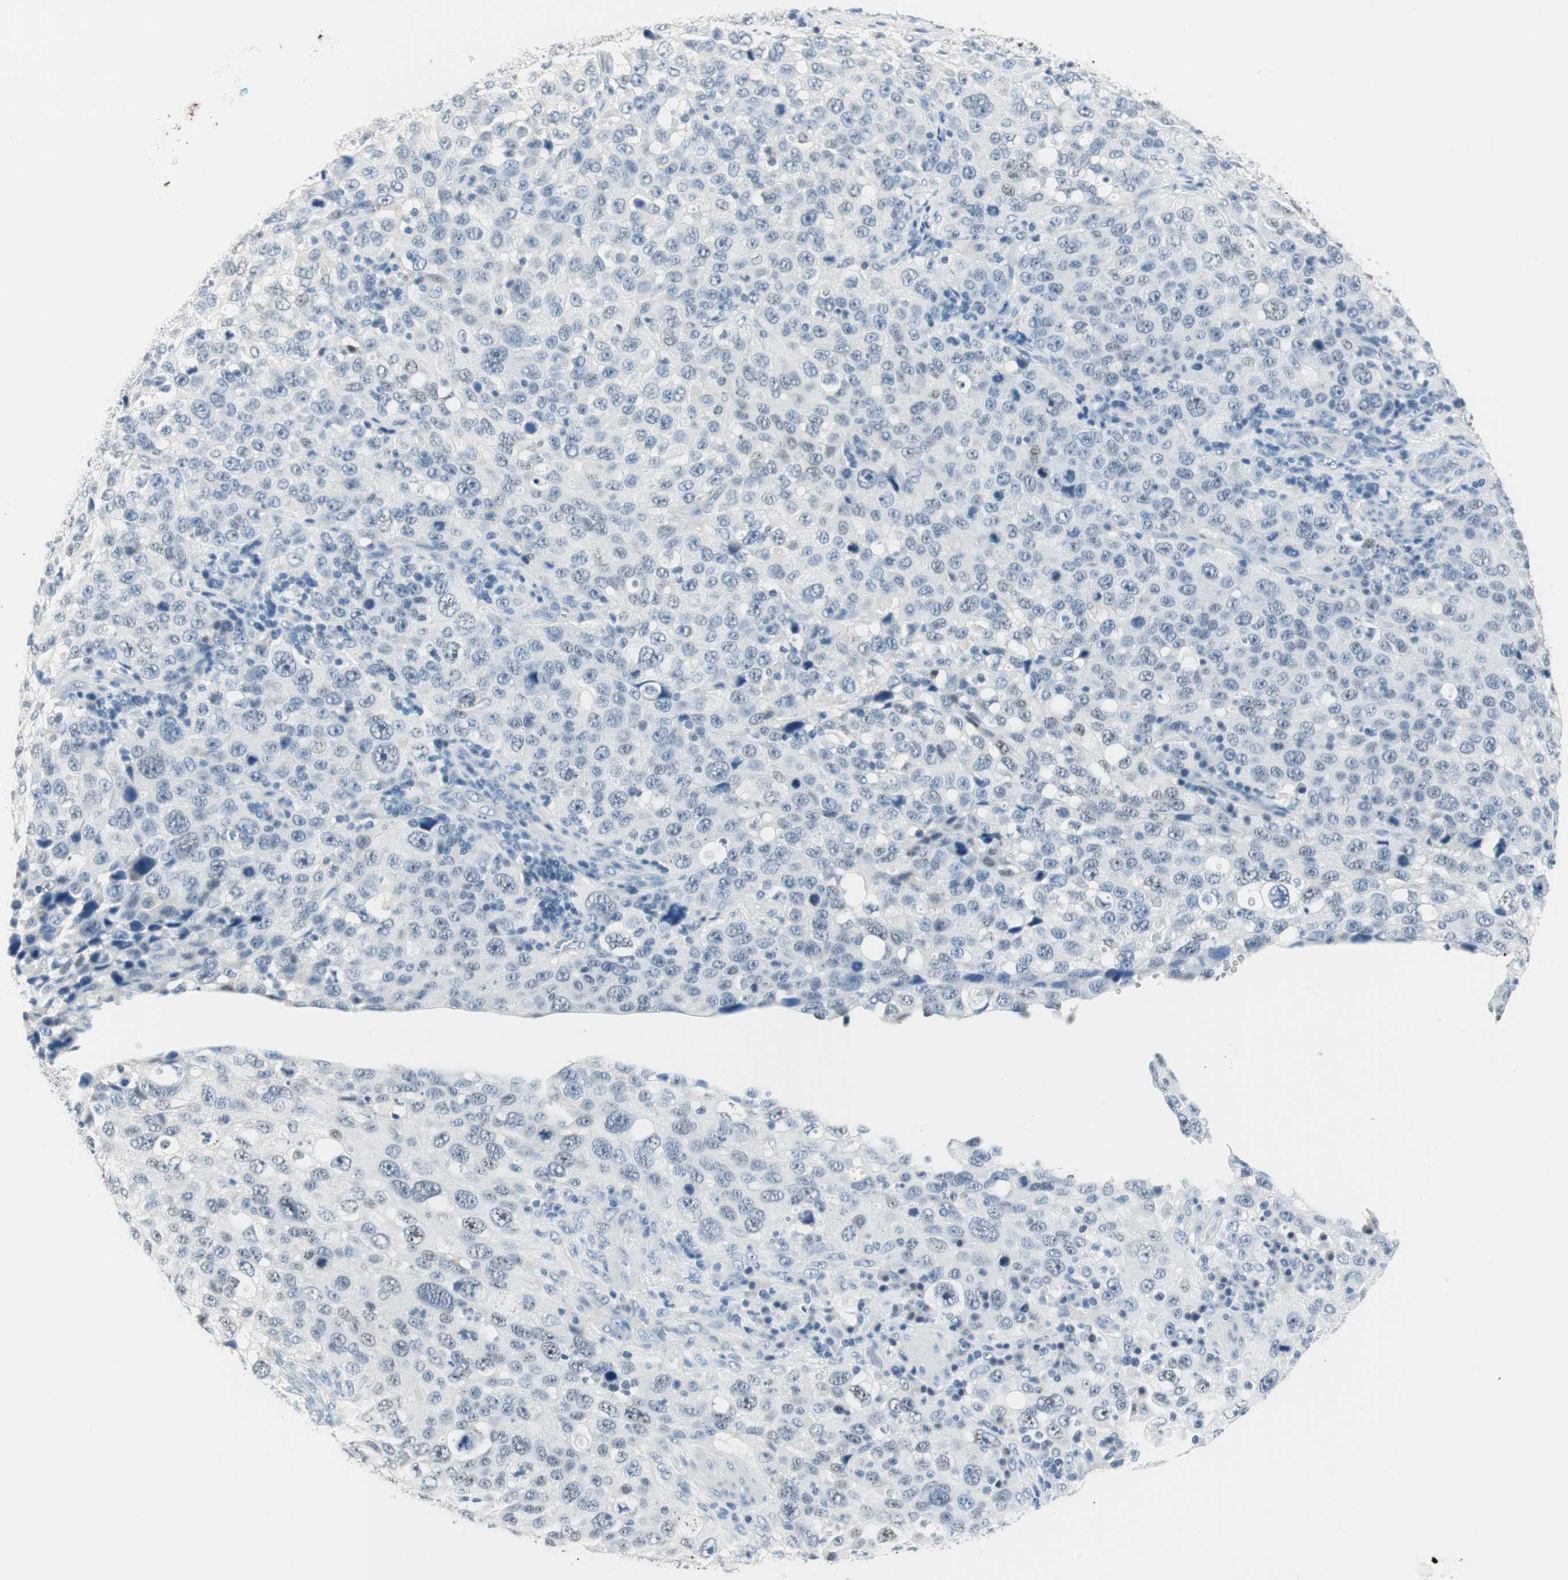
{"staining": {"intensity": "negative", "quantity": "none", "location": "none"}, "tissue": "stomach cancer", "cell_type": "Tumor cells", "image_type": "cancer", "snomed": [{"axis": "morphology", "description": "Normal tissue, NOS"}, {"axis": "morphology", "description": "Adenocarcinoma, NOS"}, {"axis": "topography", "description": "Stomach"}], "caption": "IHC image of stomach adenocarcinoma stained for a protein (brown), which displays no positivity in tumor cells.", "gene": "HOXB13", "patient": {"sex": "male", "age": 48}}